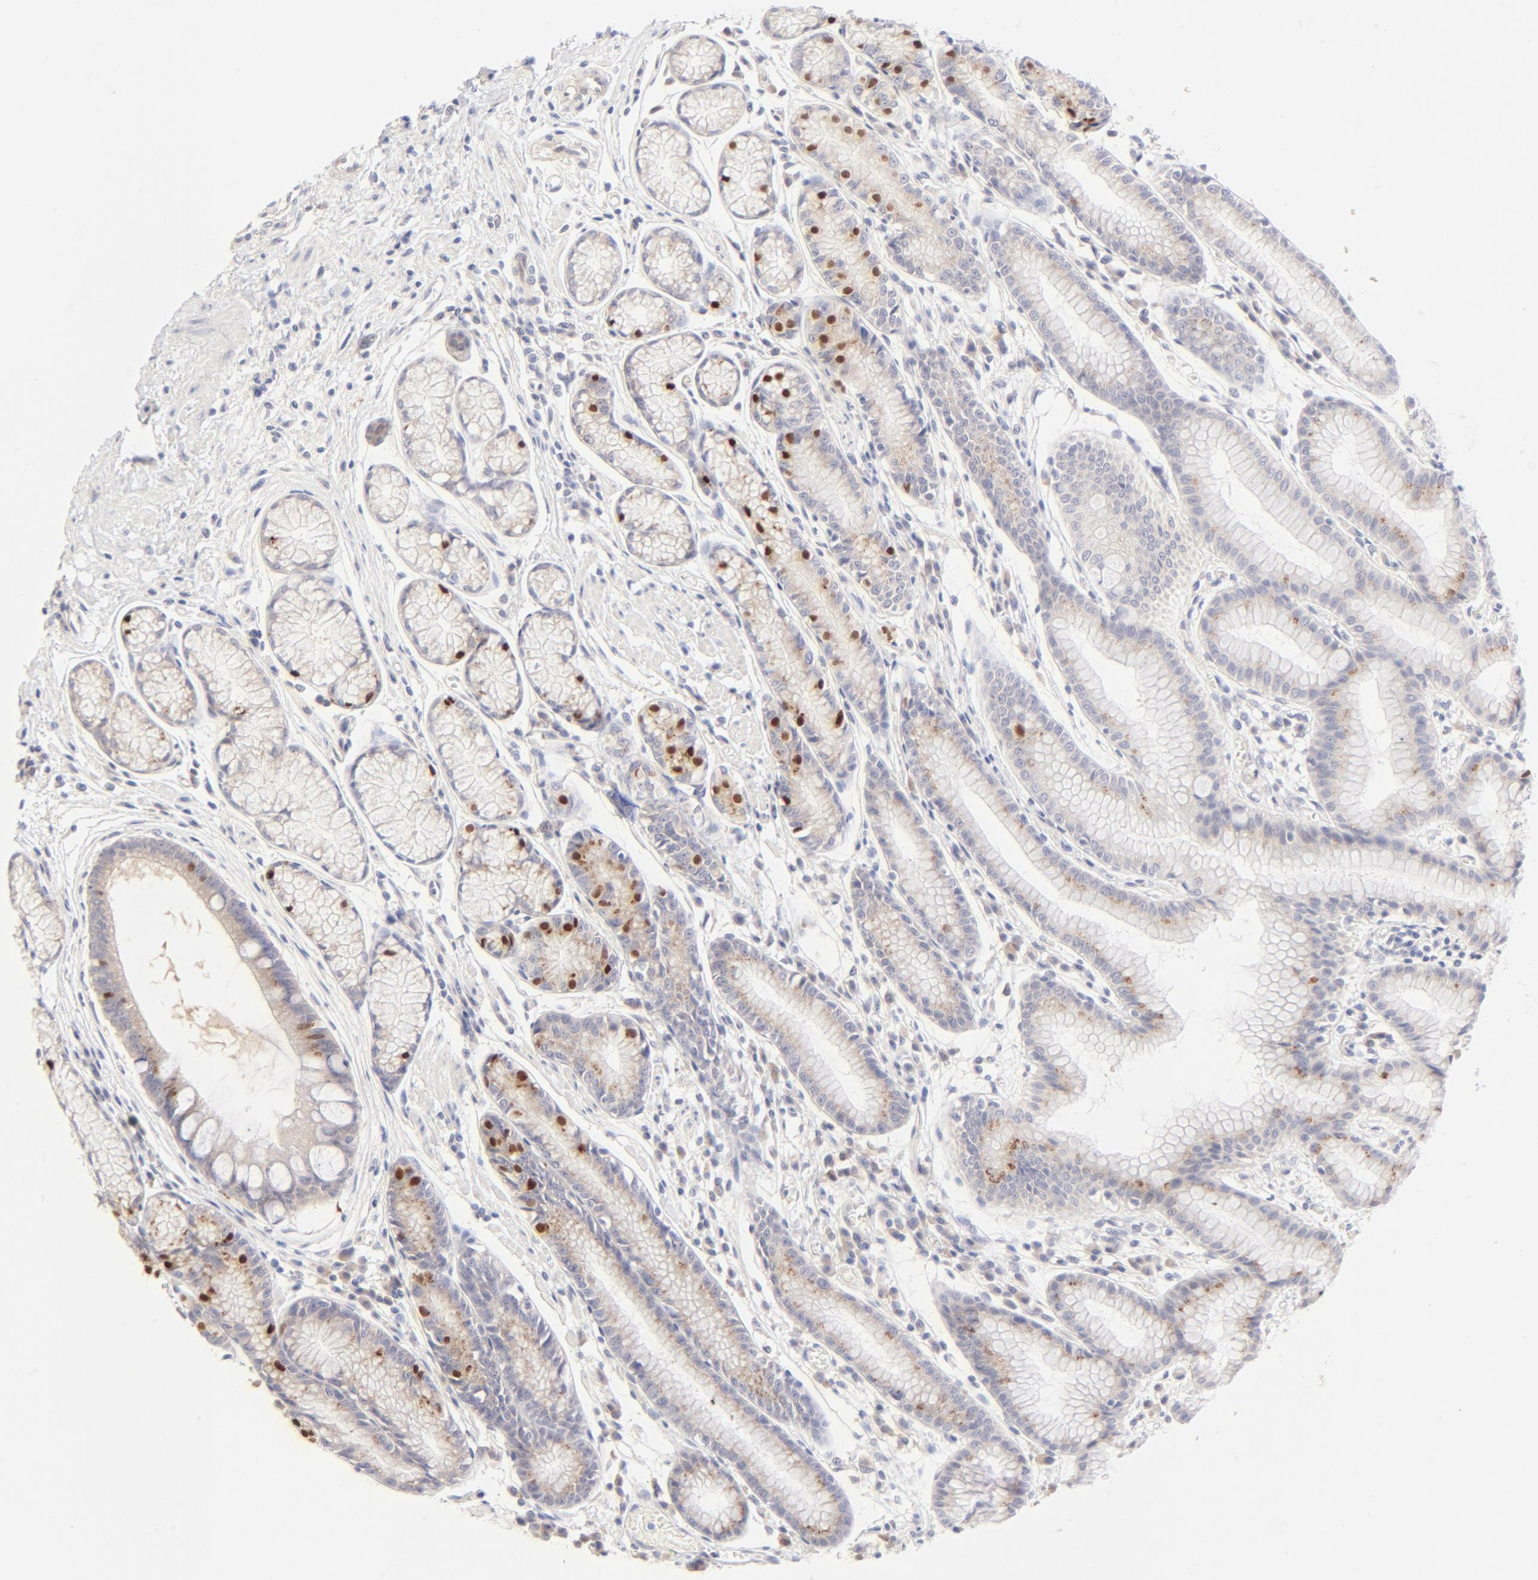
{"staining": {"intensity": "moderate", "quantity": ">75%", "location": "cytoplasmic/membranous"}, "tissue": "stomach", "cell_type": "Glandular cells", "image_type": "normal", "snomed": [{"axis": "morphology", "description": "Normal tissue, NOS"}, {"axis": "morphology", "description": "Inflammation, NOS"}, {"axis": "topography", "description": "Stomach, lower"}], "caption": "High-magnification brightfield microscopy of normal stomach stained with DAB (brown) and counterstained with hematoxylin (blue). glandular cells exhibit moderate cytoplasmic/membranous expression is appreciated in about>75% of cells. The protein of interest is shown in brown color, while the nuclei are stained blue.", "gene": "NKX2", "patient": {"sex": "male", "age": 59}}